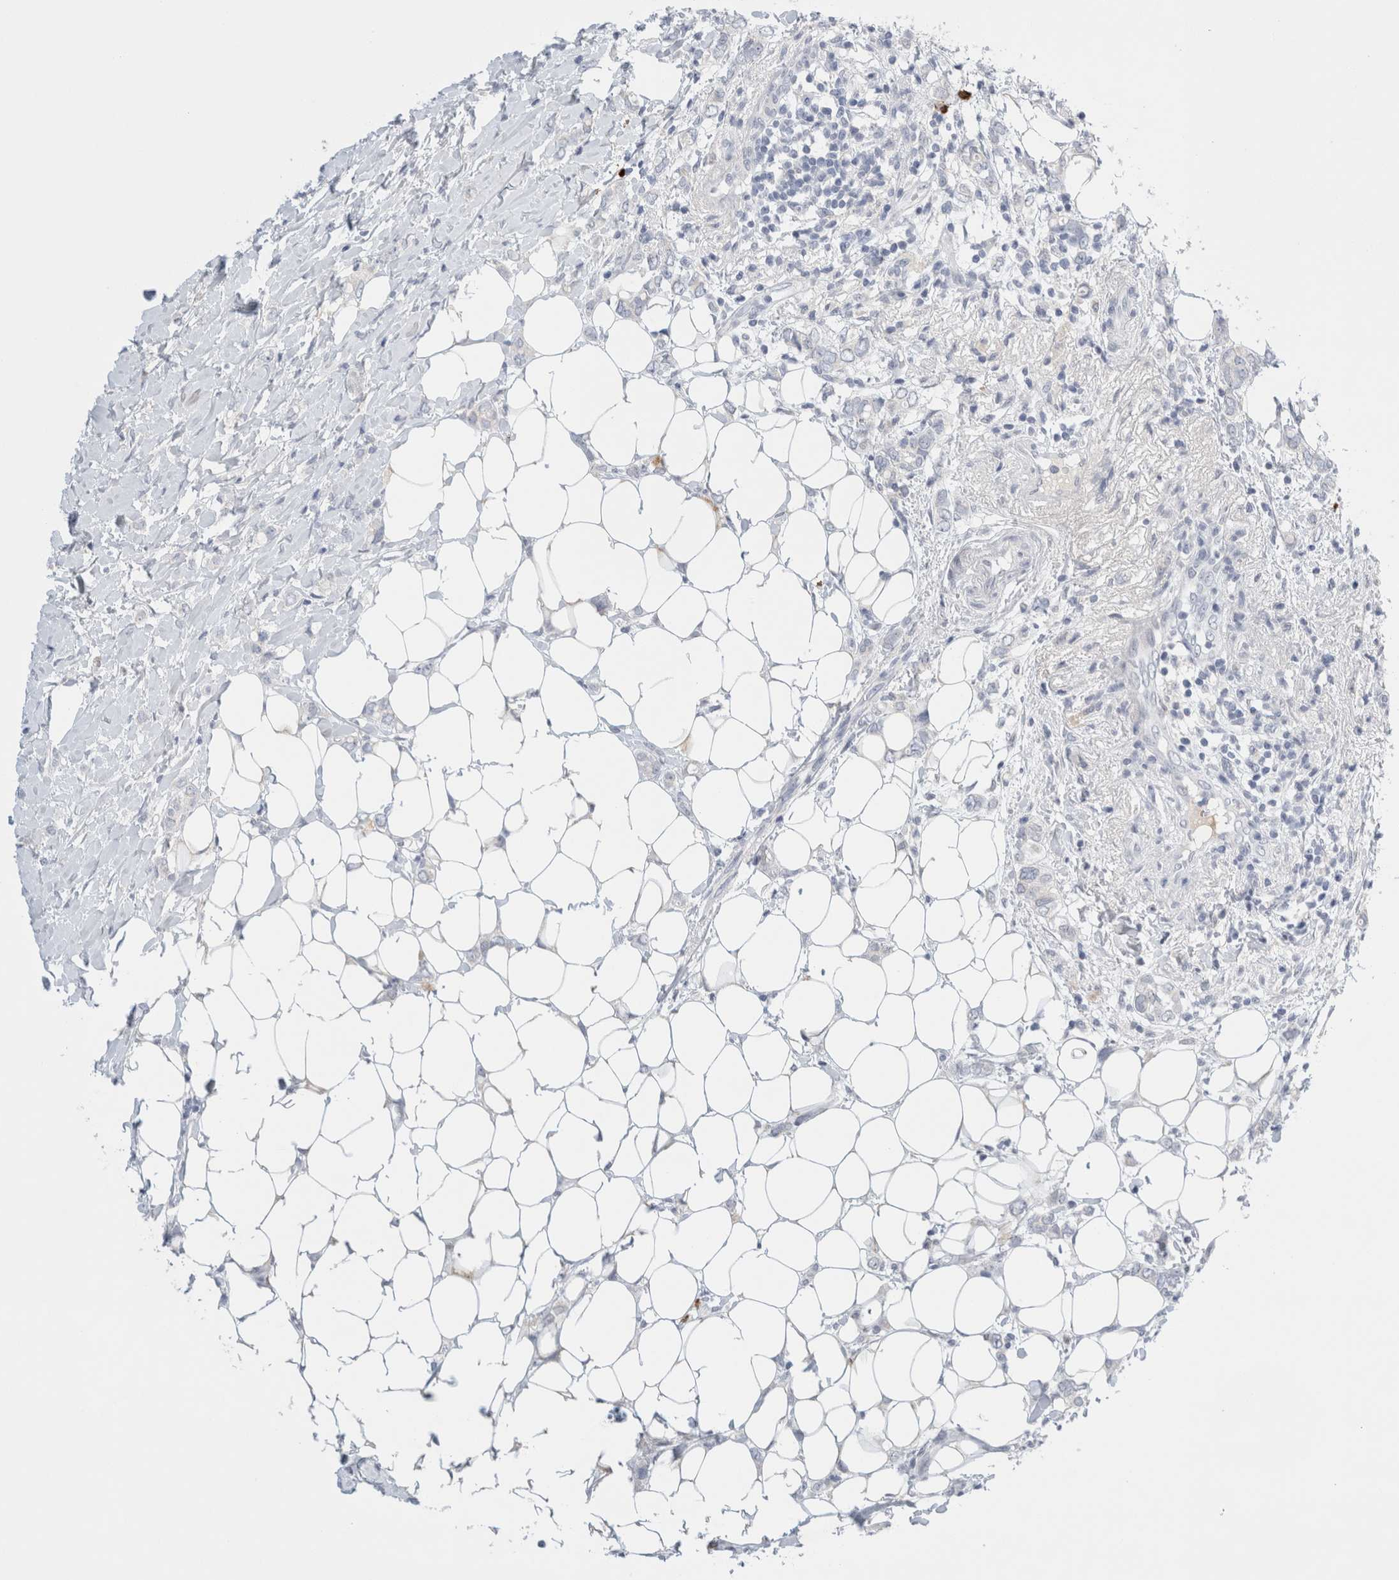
{"staining": {"intensity": "negative", "quantity": "none", "location": "none"}, "tissue": "breast cancer", "cell_type": "Tumor cells", "image_type": "cancer", "snomed": [{"axis": "morphology", "description": "Normal tissue, NOS"}, {"axis": "morphology", "description": "Lobular carcinoma"}, {"axis": "topography", "description": "Breast"}], "caption": "There is no significant staining in tumor cells of breast cancer.", "gene": "SLC22A12", "patient": {"sex": "female", "age": 47}}